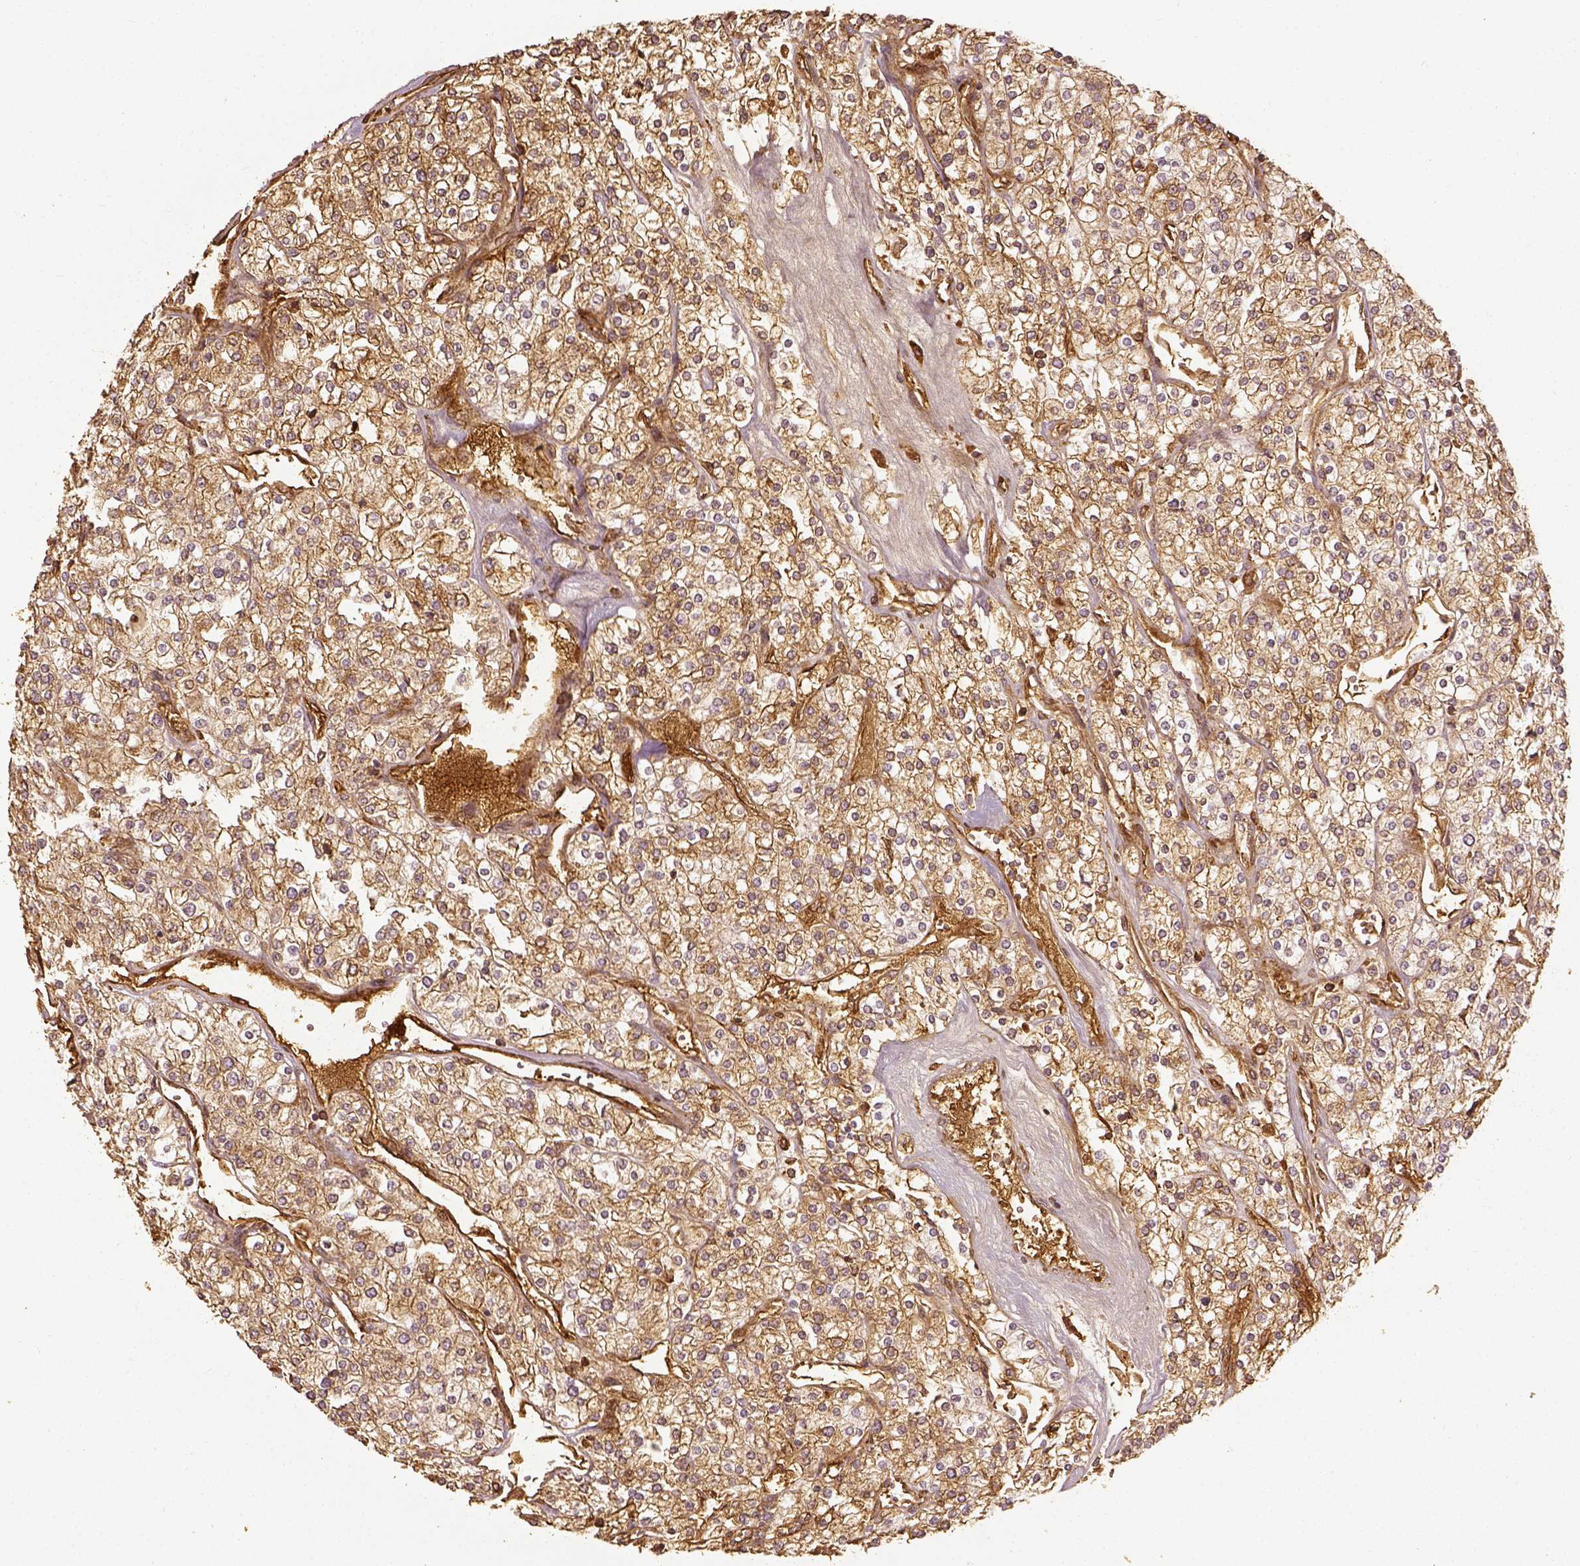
{"staining": {"intensity": "moderate", "quantity": ">75%", "location": "cytoplasmic/membranous"}, "tissue": "renal cancer", "cell_type": "Tumor cells", "image_type": "cancer", "snomed": [{"axis": "morphology", "description": "Adenocarcinoma, NOS"}, {"axis": "topography", "description": "Kidney"}], "caption": "Protein staining displays moderate cytoplasmic/membranous positivity in approximately >75% of tumor cells in renal cancer (adenocarcinoma). Using DAB (brown) and hematoxylin (blue) stains, captured at high magnification using brightfield microscopy.", "gene": "VEGFA", "patient": {"sex": "male", "age": 80}}